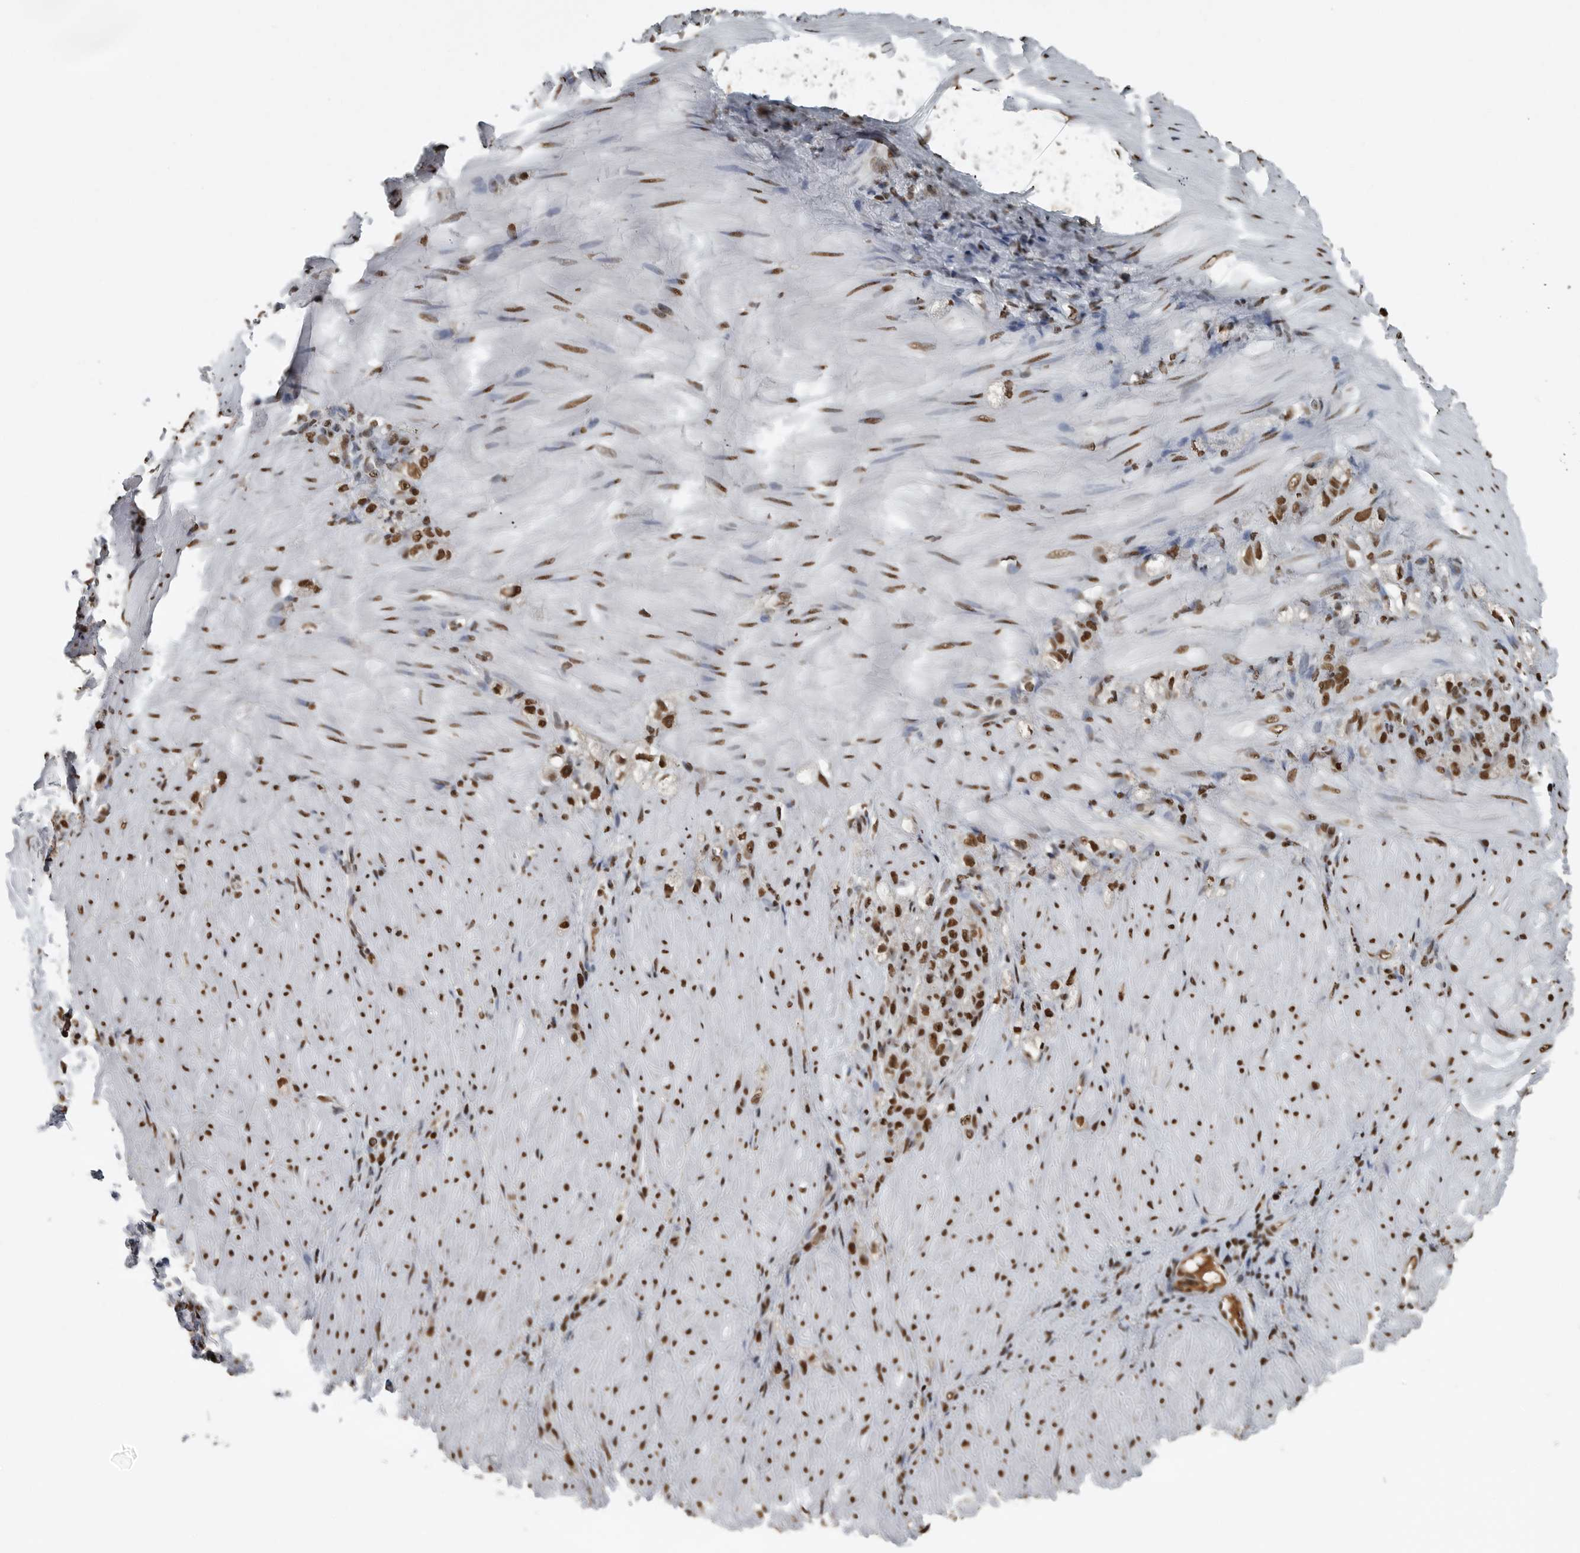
{"staining": {"intensity": "strong", "quantity": ">75%", "location": "nuclear"}, "tissue": "stomach cancer", "cell_type": "Tumor cells", "image_type": "cancer", "snomed": [{"axis": "morphology", "description": "Normal tissue, NOS"}, {"axis": "morphology", "description": "Adenocarcinoma, NOS"}, {"axis": "topography", "description": "Stomach"}], "caption": "A high-resolution photomicrograph shows immunohistochemistry (IHC) staining of adenocarcinoma (stomach), which exhibits strong nuclear staining in approximately >75% of tumor cells. The protein is stained brown, and the nuclei are stained in blue (DAB (3,3'-diaminobenzidine) IHC with brightfield microscopy, high magnification).", "gene": "TGS1", "patient": {"sex": "male", "age": 82}}